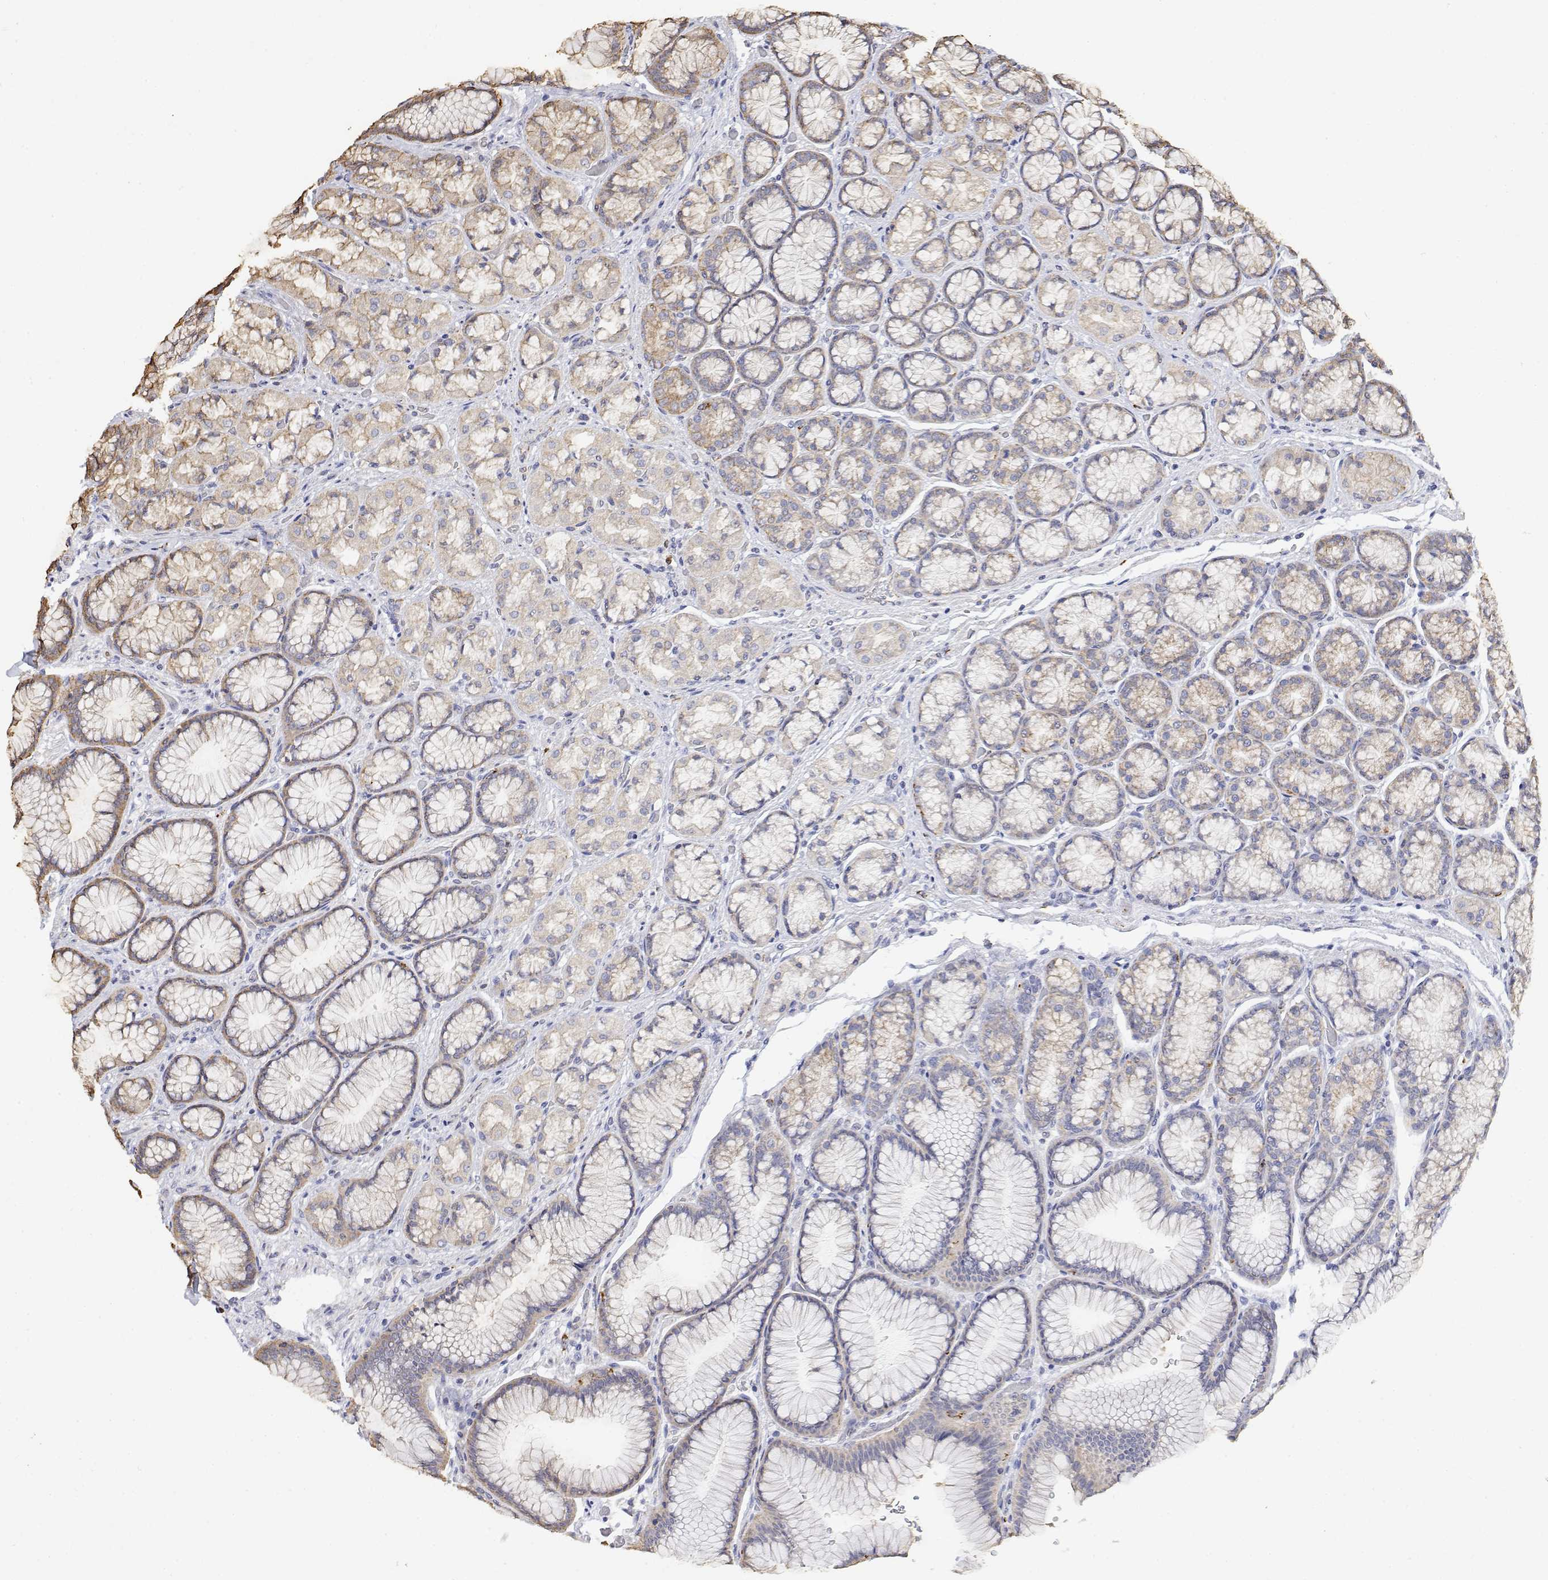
{"staining": {"intensity": "weak", "quantity": "25%-75%", "location": "cytoplasmic/membranous"}, "tissue": "stomach", "cell_type": "Glandular cells", "image_type": "normal", "snomed": [{"axis": "morphology", "description": "Normal tissue, NOS"}, {"axis": "morphology", "description": "Adenocarcinoma, NOS"}, {"axis": "morphology", "description": "Adenocarcinoma, High grade"}, {"axis": "topography", "description": "Stomach, upper"}, {"axis": "topography", "description": "Stomach"}], "caption": "Immunohistochemistry photomicrograph of normal human stomach stained for a protein (brown), which displays low levels of weak cytoplasmic/membranous staining in about 25%-75% of glandular cells.", "gene": "LONRF3", "patient": {"sex": "female", "age": 65}}